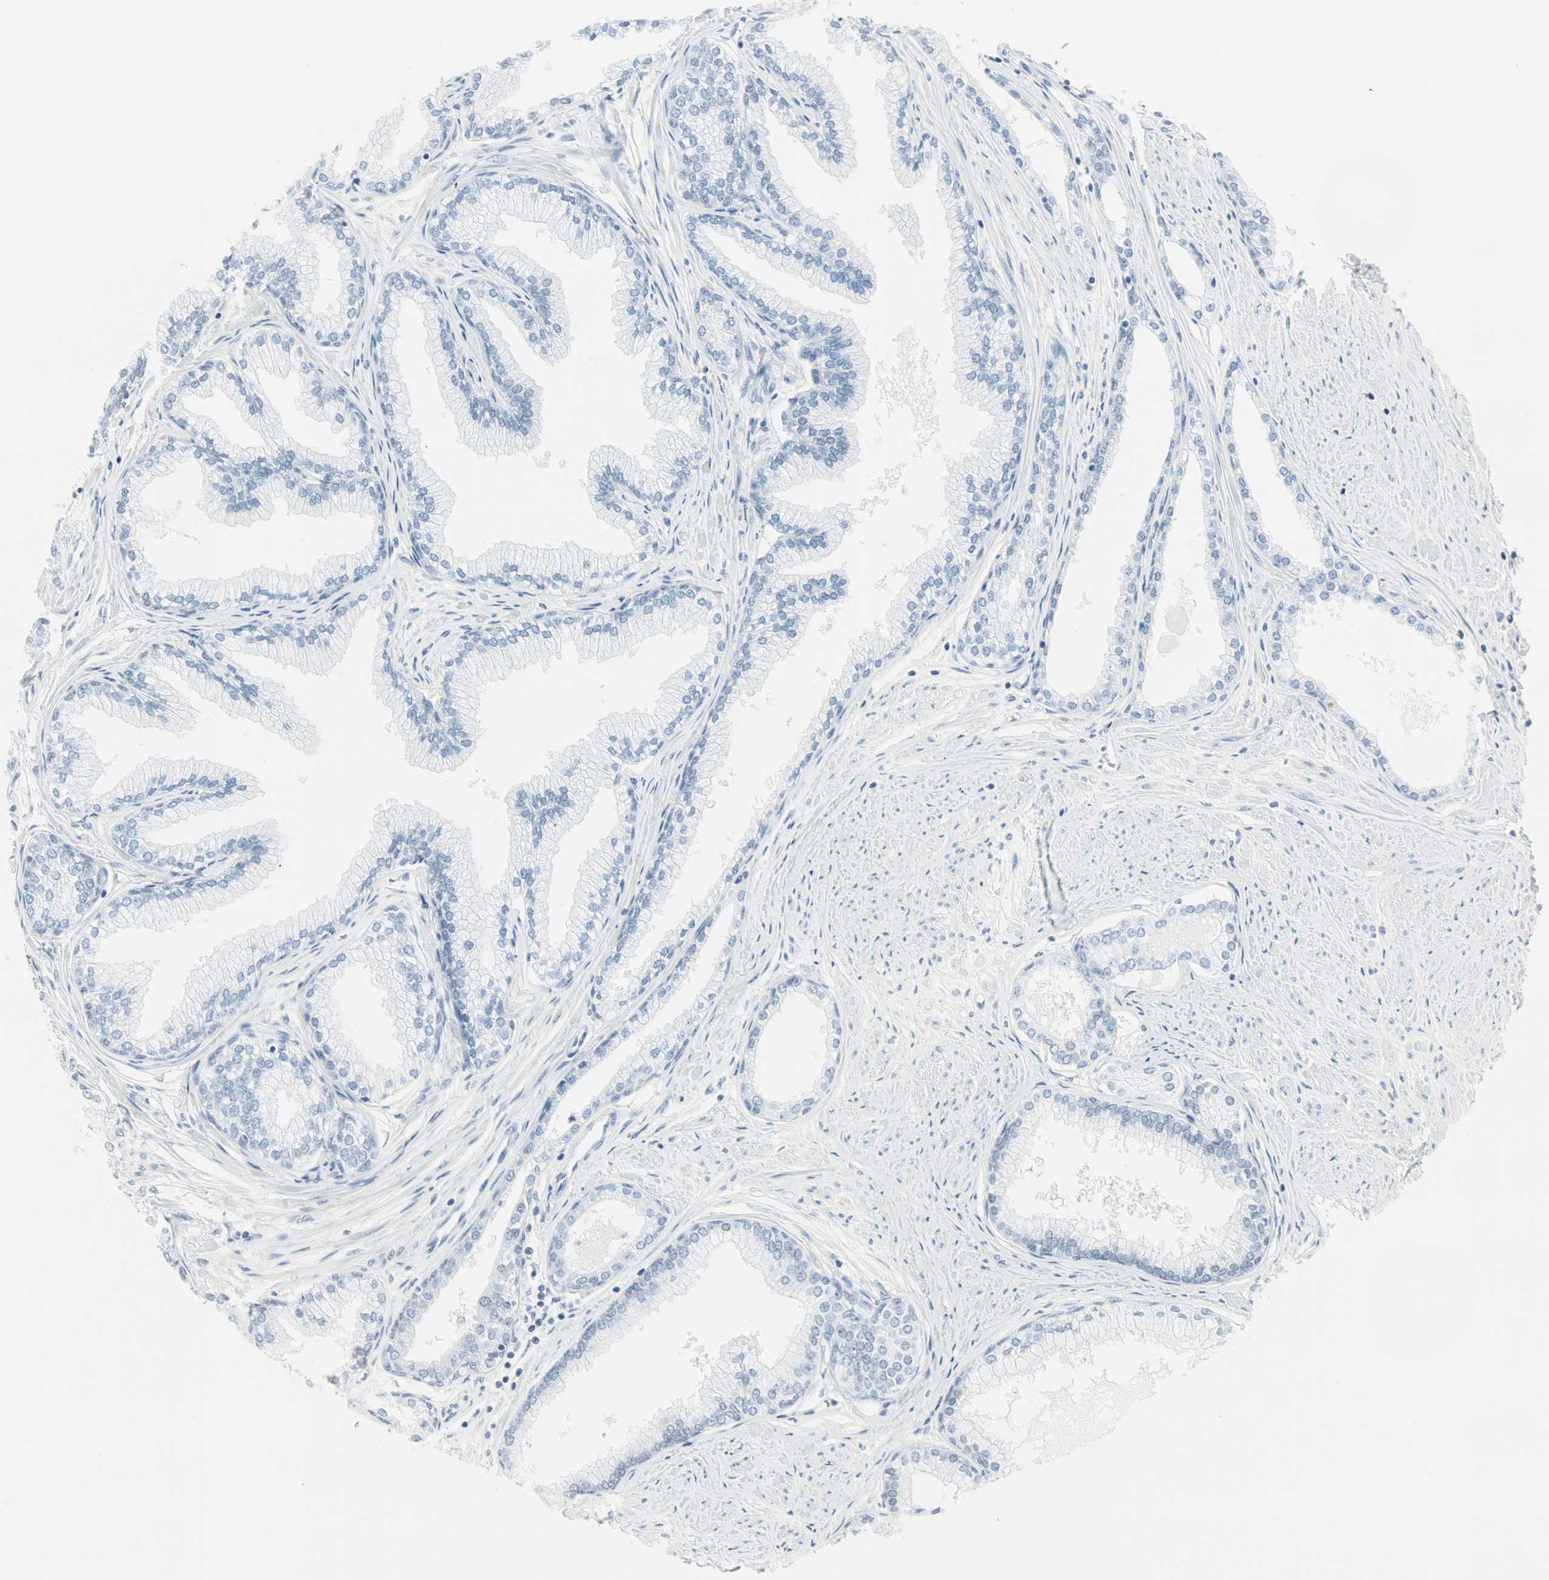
{"staining": {"intensity": "strong", "quantity": "<25%", "location": "cytoplasmic/membranous,nuclear"}, "tissue": "prostate", "cell_type": "Glandular cells", "image_type": "normal", "snomed": [{"axis": "morphology", "description": "Normal tissue, NOS"}, {"axis": "topography", "description": "Prostate"}], "caption": "Immunohistochemical staining of unremarkable human prostate displays <25% levels of strong cytoplasmic/membranous,nuclear protein staining in approximately <25% of glandular cells. The staining is performed using DAB brown chromogen to label protein expression. The nuclei are counter-stained blue using hematoxylin.", "gene": "CBLC", "patient": {"sex": "male", "age": 64}}